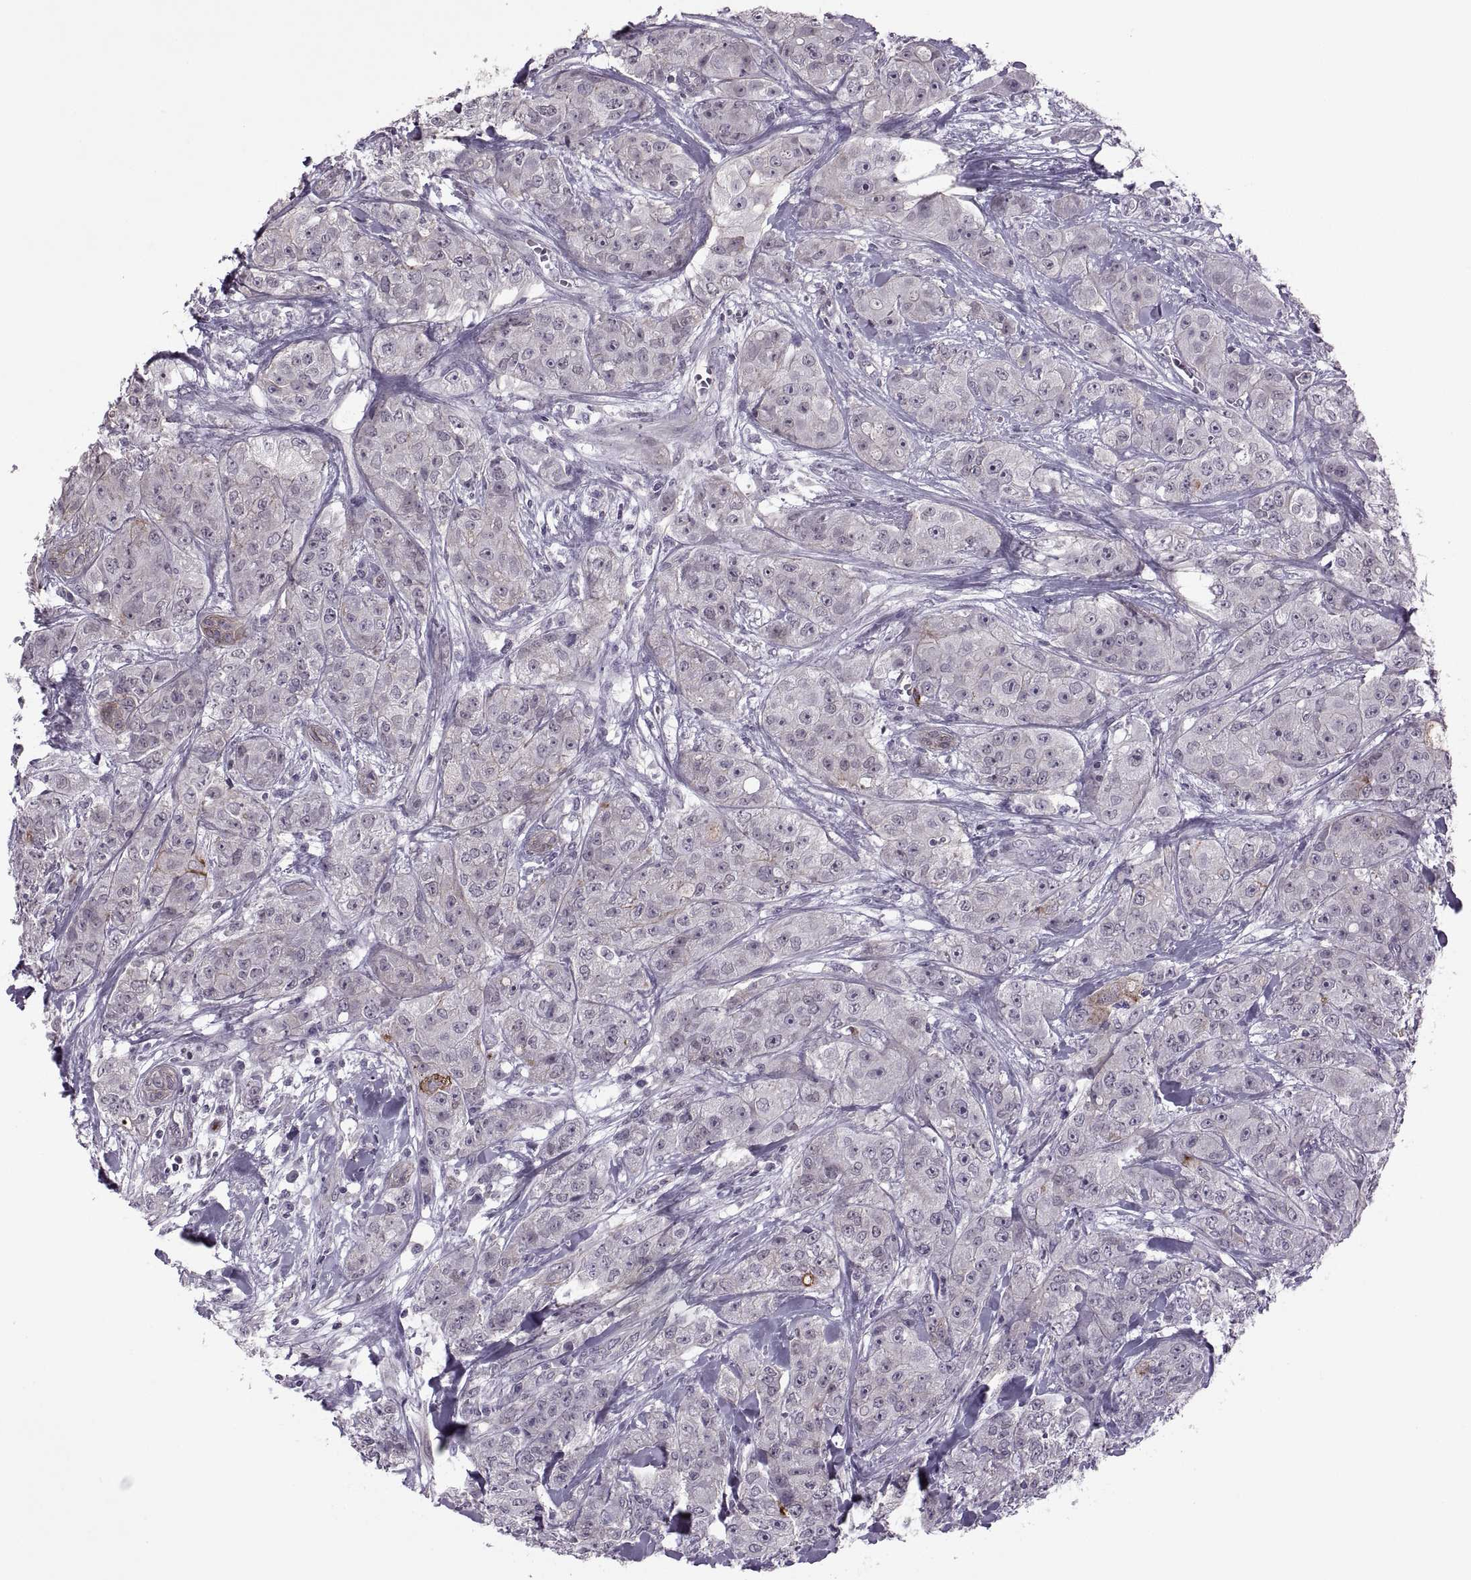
{"staining": {"intensity": "weak", "quantity": "25%-75%", "location": "cytoplasmic/membranous"}, "tissue": "breast cancer", "cell_type": "Tumor cells", "image_type": "cancer", "snomed": [{"axis": "morphology", "description": "Duct carcinoma"}, {"axis": "topography", "description": "Breast"}], "caption": "Protein staining of breast cancer tissue shows weak cytoplasmic/membranous expression in about 25%-75% of tumor cells. (DAB = brown stain, brightfield microscopy at high magnification).", "gene": "ODF3", "patient": {"sex": "female", "age": 43}}